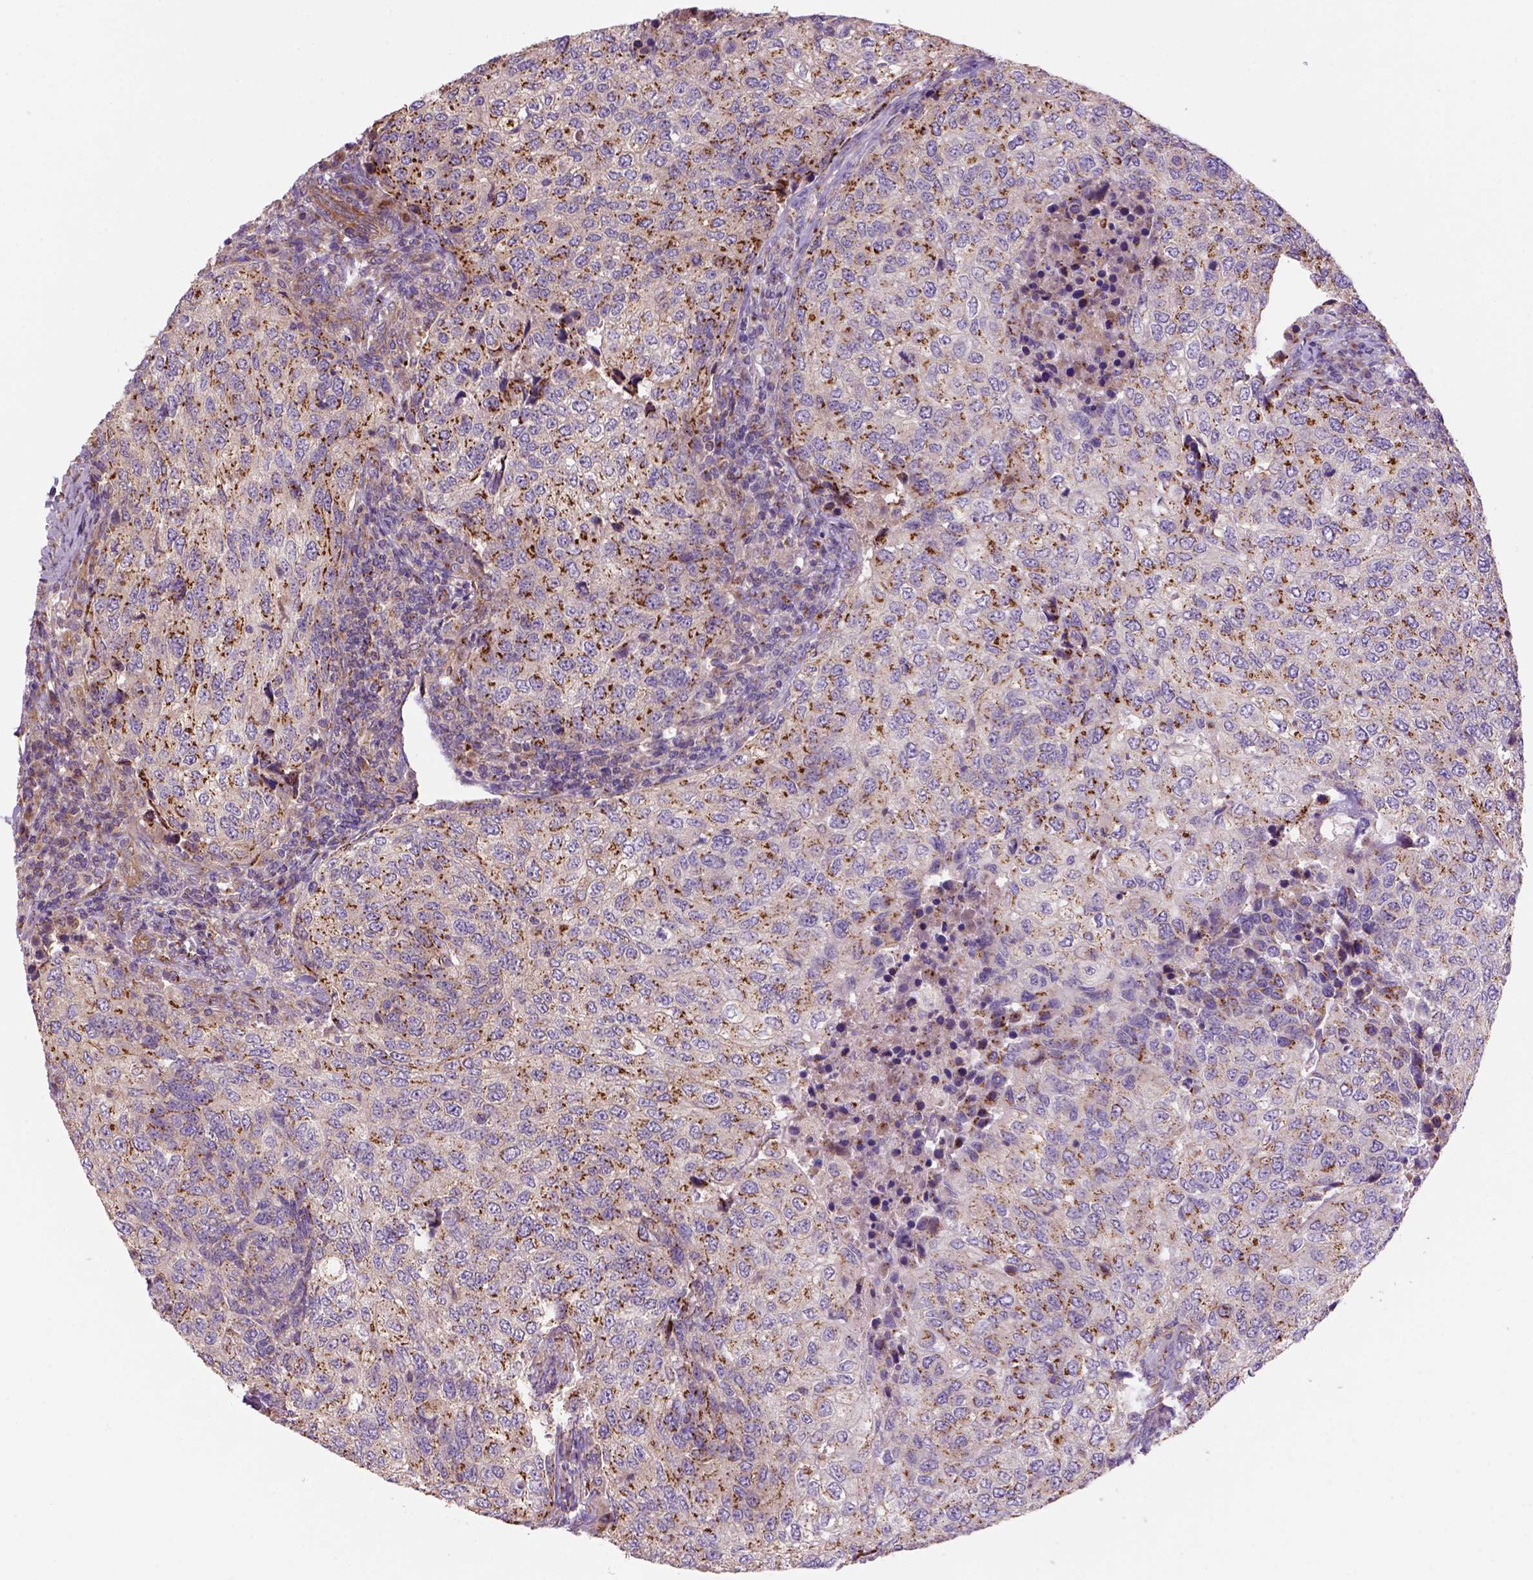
{"staining": {"intensity": "strong", "quantity": "25%-75%", "location": "cytoplasmic/membranous"}, "tissue": "urothelial cancer", "cell_type": "Tumor cells", "image_type": "cancer", "snomed": [{"axis": "morphology", "description": "Urothelial carcinoma, High grade"}, {"axis": "topography", "description": "Urinary bladder"}], "caption": "Urothelial cancer stained for a protein exhibits strong cytoplasmic/membranous positivity in tumor cells.", "gene": "WARS2", "patient": {"sex": "female", "age": 78}}